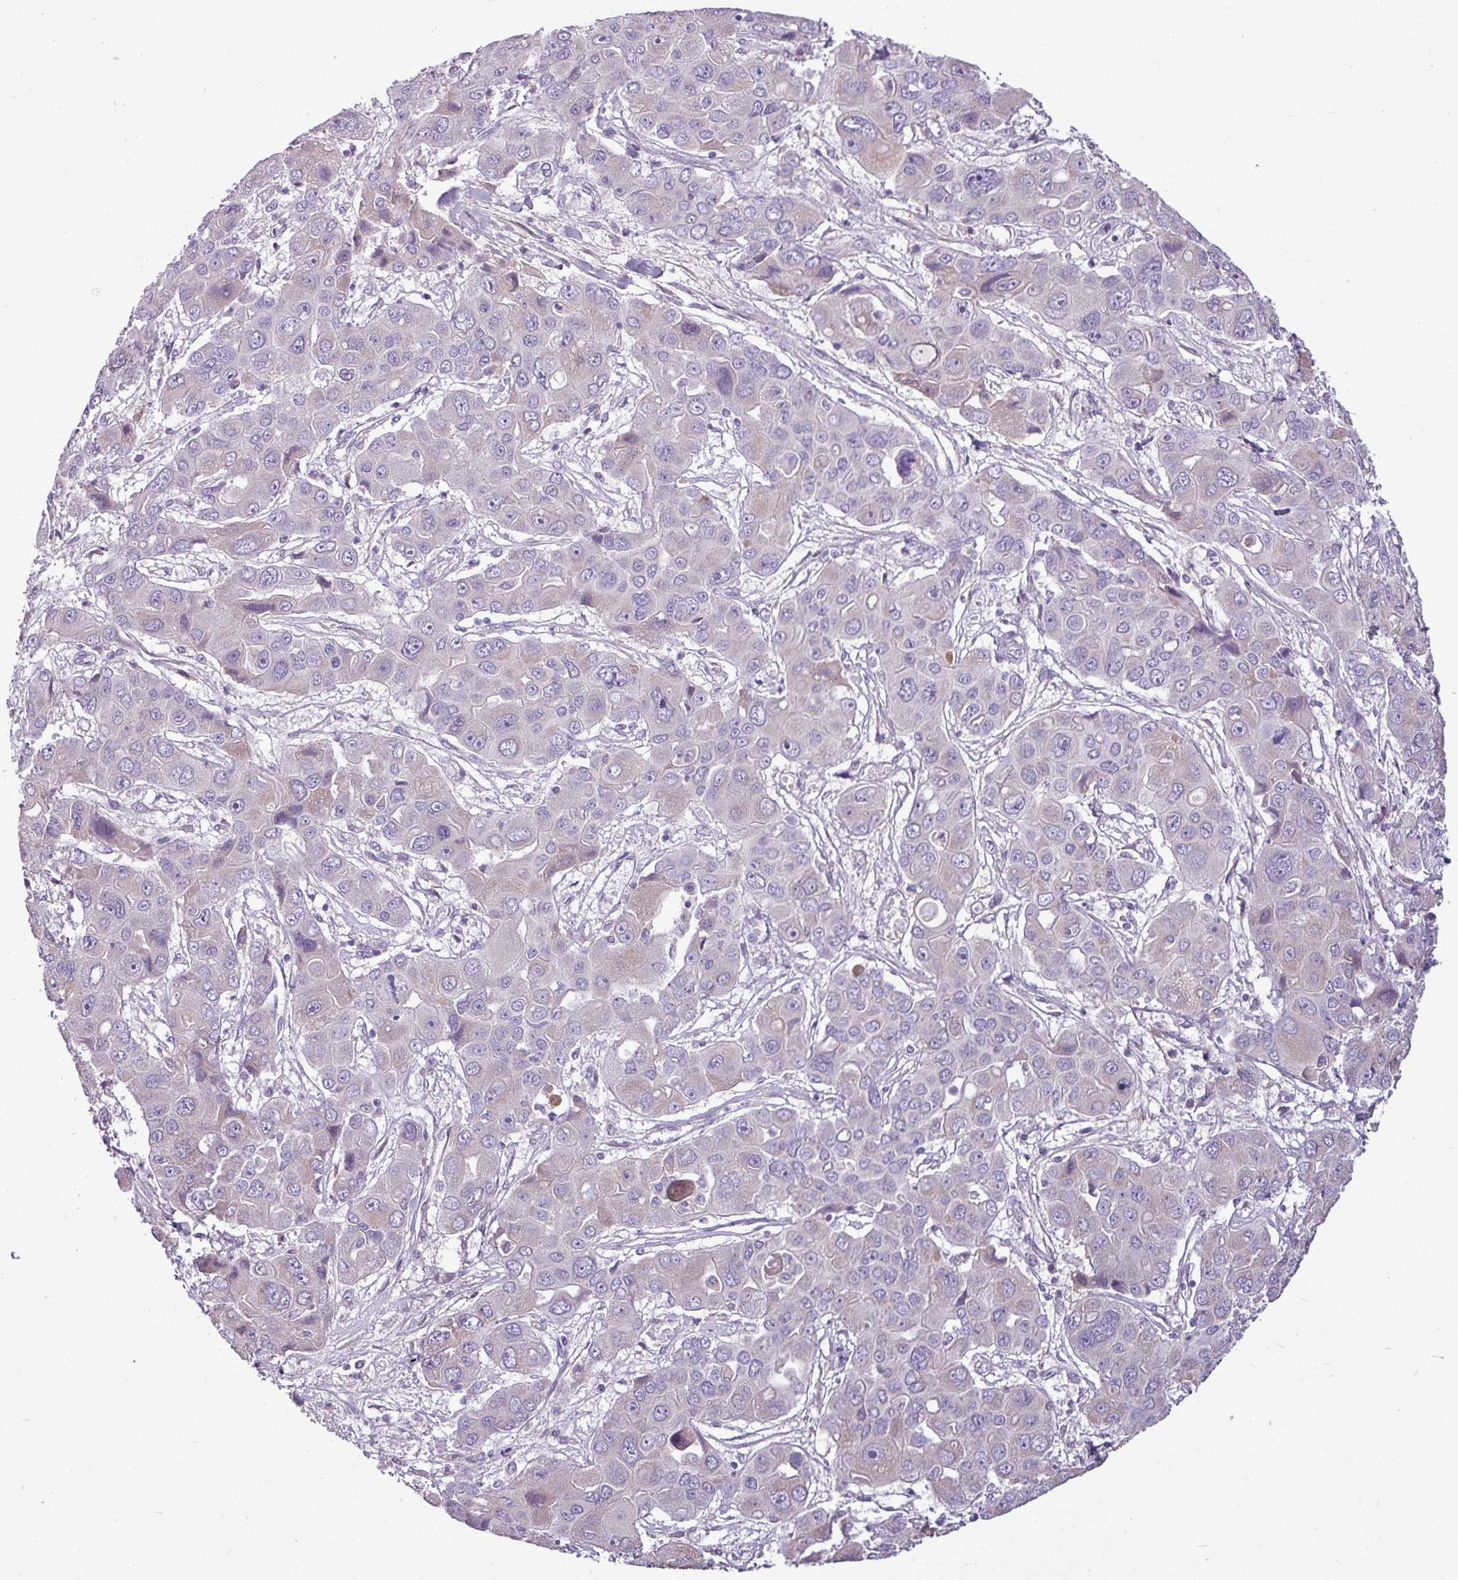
{"staining": {"intensity": "negative", "quantity": "none", "location": "none"}, "tissue": "liver cancer", "cell_type": "Tumor cells", "image_type": "cancer", "snomed": [{"axis": "morphology", "description": "Cholangiocarcinoma"}, {"axis": "topography", "description": "Liver"}], "caption": "A high-resolution histopathology image shows immunohistochemistry staining of liver cancer (cholangiocarcinoma), which displays no significant expression in tumor cells. (IHC, brightfield microscopy, high magnification).", "gene": "IL17A", "patient": {"sex": "male", "age": 67}}